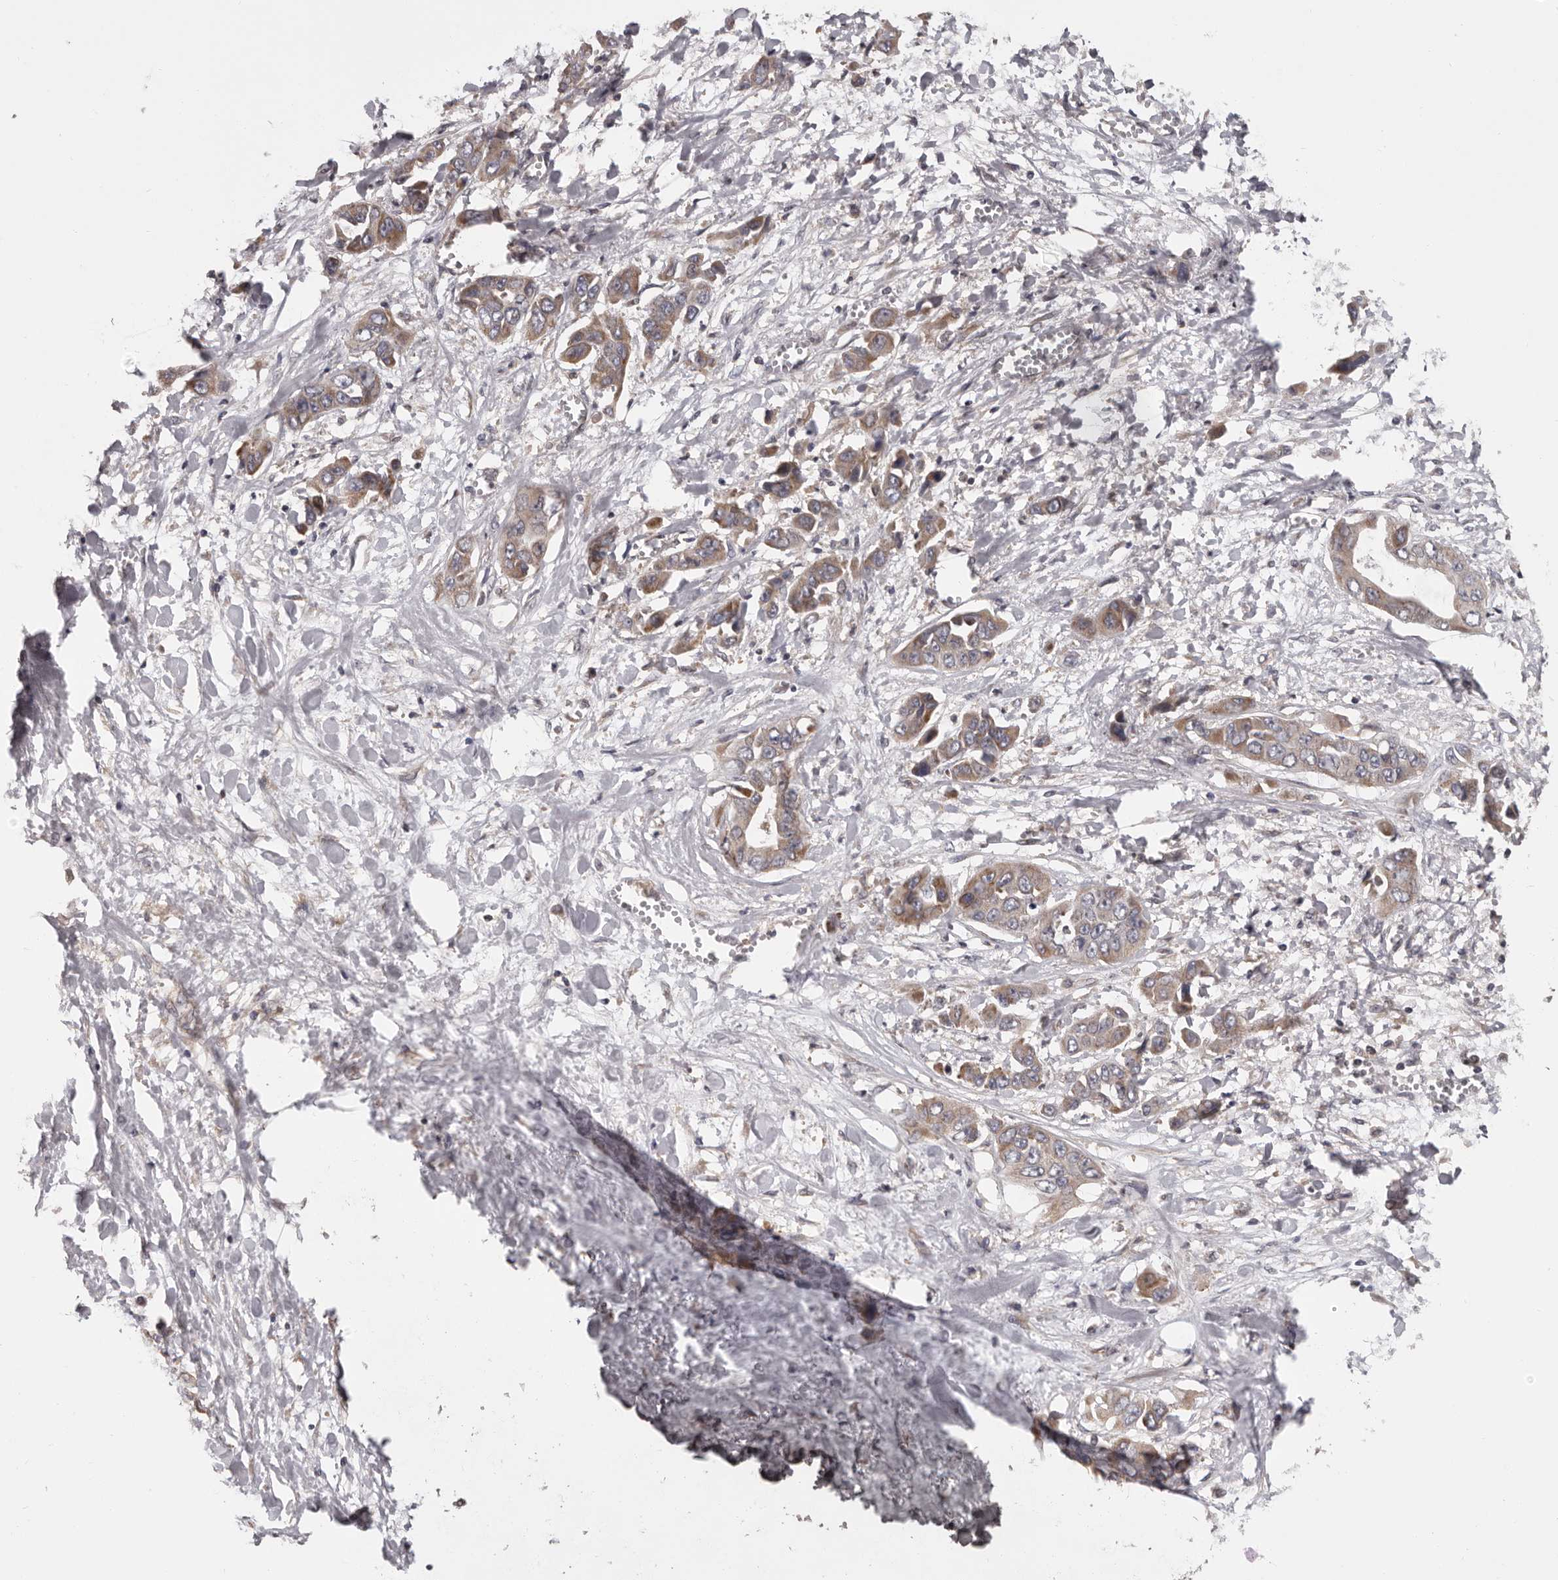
{"staining": {"intensity": "moderate", "quantity": ">75%", "location": "cytoplasmic/membranous"}, "tissue": "liver cancer", "cell_type": "Tumor cells", "image_type": "cancer", "snomed": [{"axis": "morphology", "description": "Cholangiocarcinoma"}, {"axis": "topography", "description": "Liver"}], "caption": "Tumor cells exhibit medium levels of moderate cytoplasmic/membranous positivity in about >75% of cells in human liver cancer. The staining was performed using DAB (3,3'-diaminobenzidine), with brown indicating positive protein expression. Nuclei are stained blue with hematoxylin.", "gene": "VPS37A", "patient": {"sex": "female", "age": 52}}